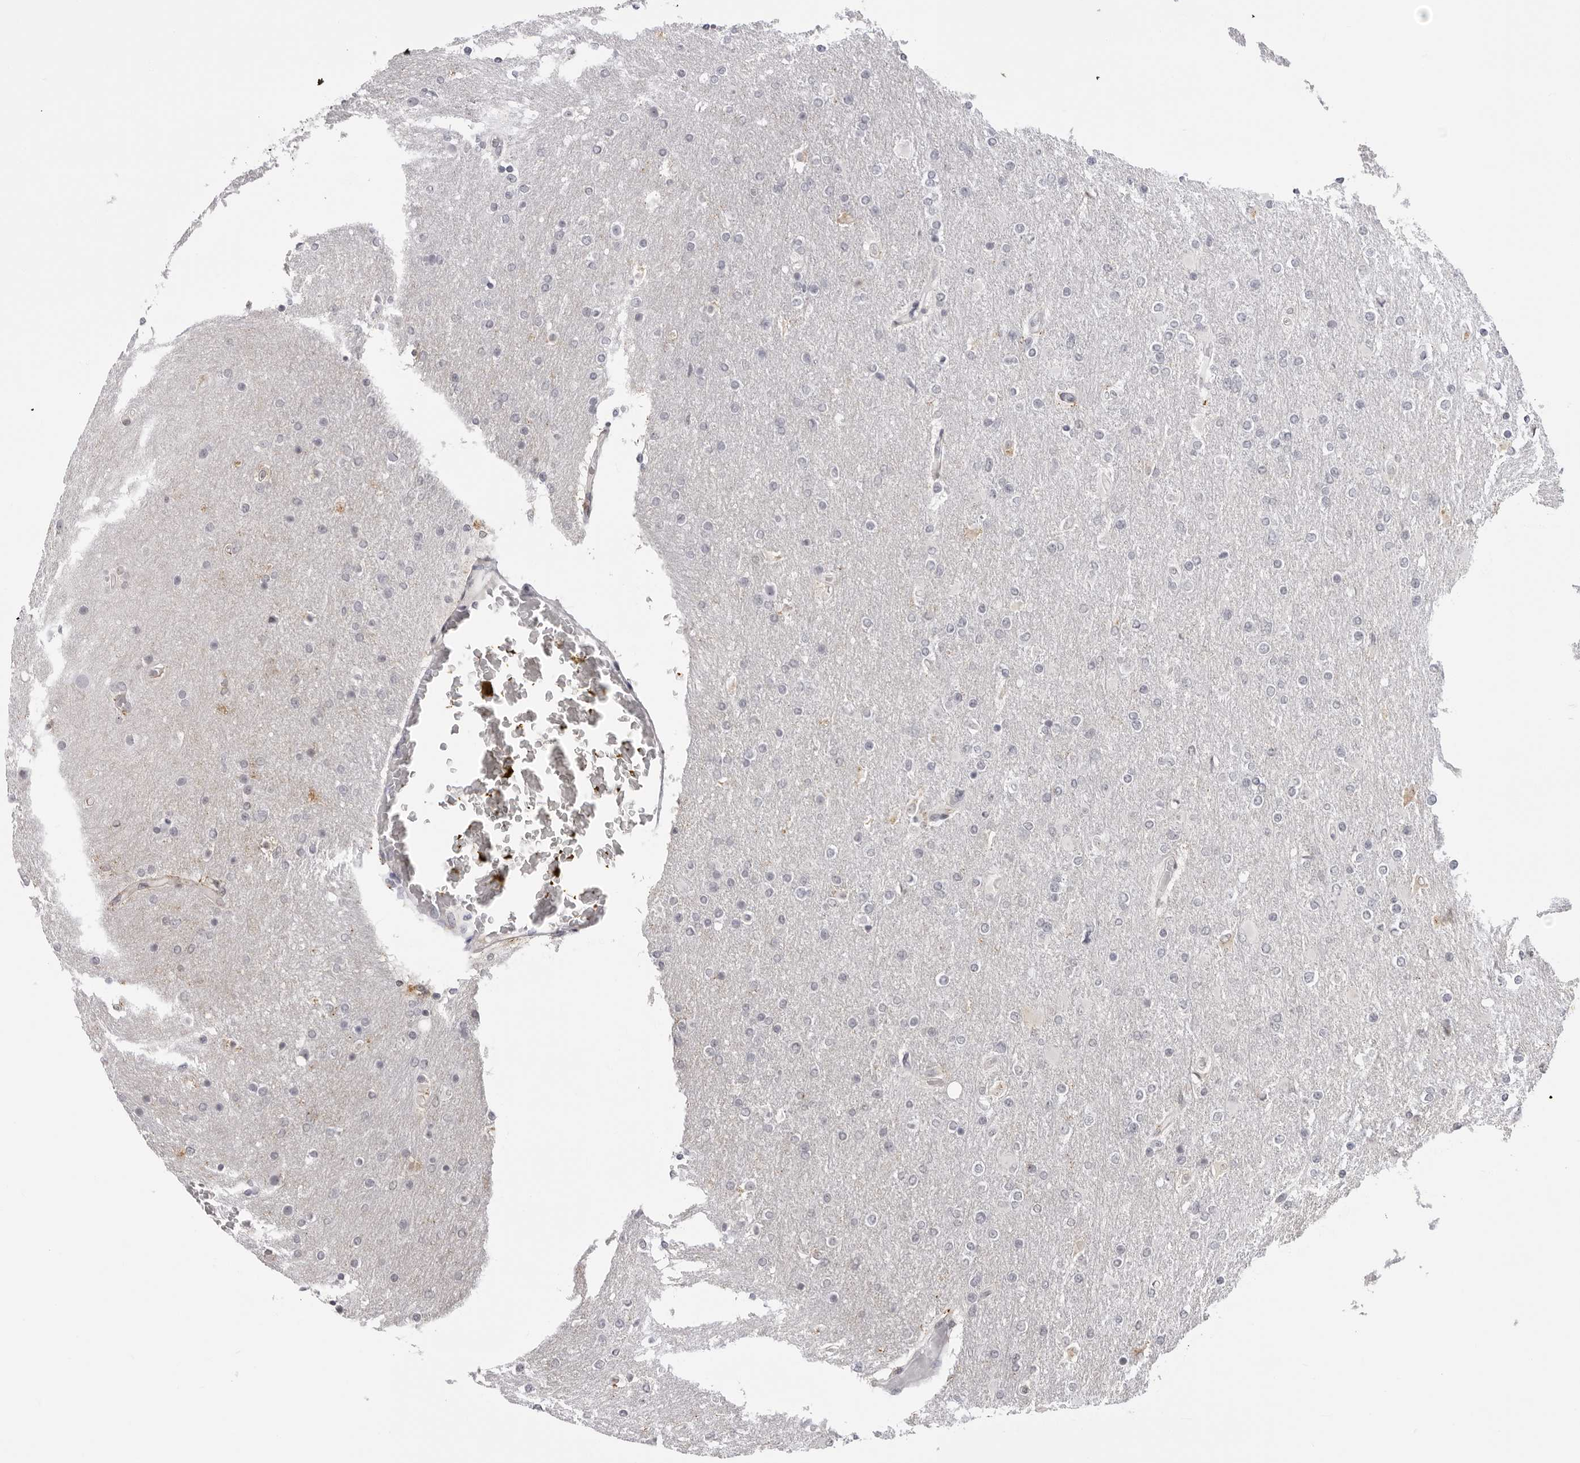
{"staining": {"intensity": "negative", "quantity": "none", "location": "none"}, "tissue": "glioma", "cell_type": "Tumor cells", "image_type": "cancer", "snomed": [{"axis": "morphology", "description": "Glioma, malignant, High grade"}, {"axis": "topography", "description": "Cerebral cortex"}], "caption": "This is an IHC micrograph of human malignant high-grade glioma. There is no positivity in tumor cells.", "gene": "ACP6", "patient": {"sex": "female", "age": 36}}